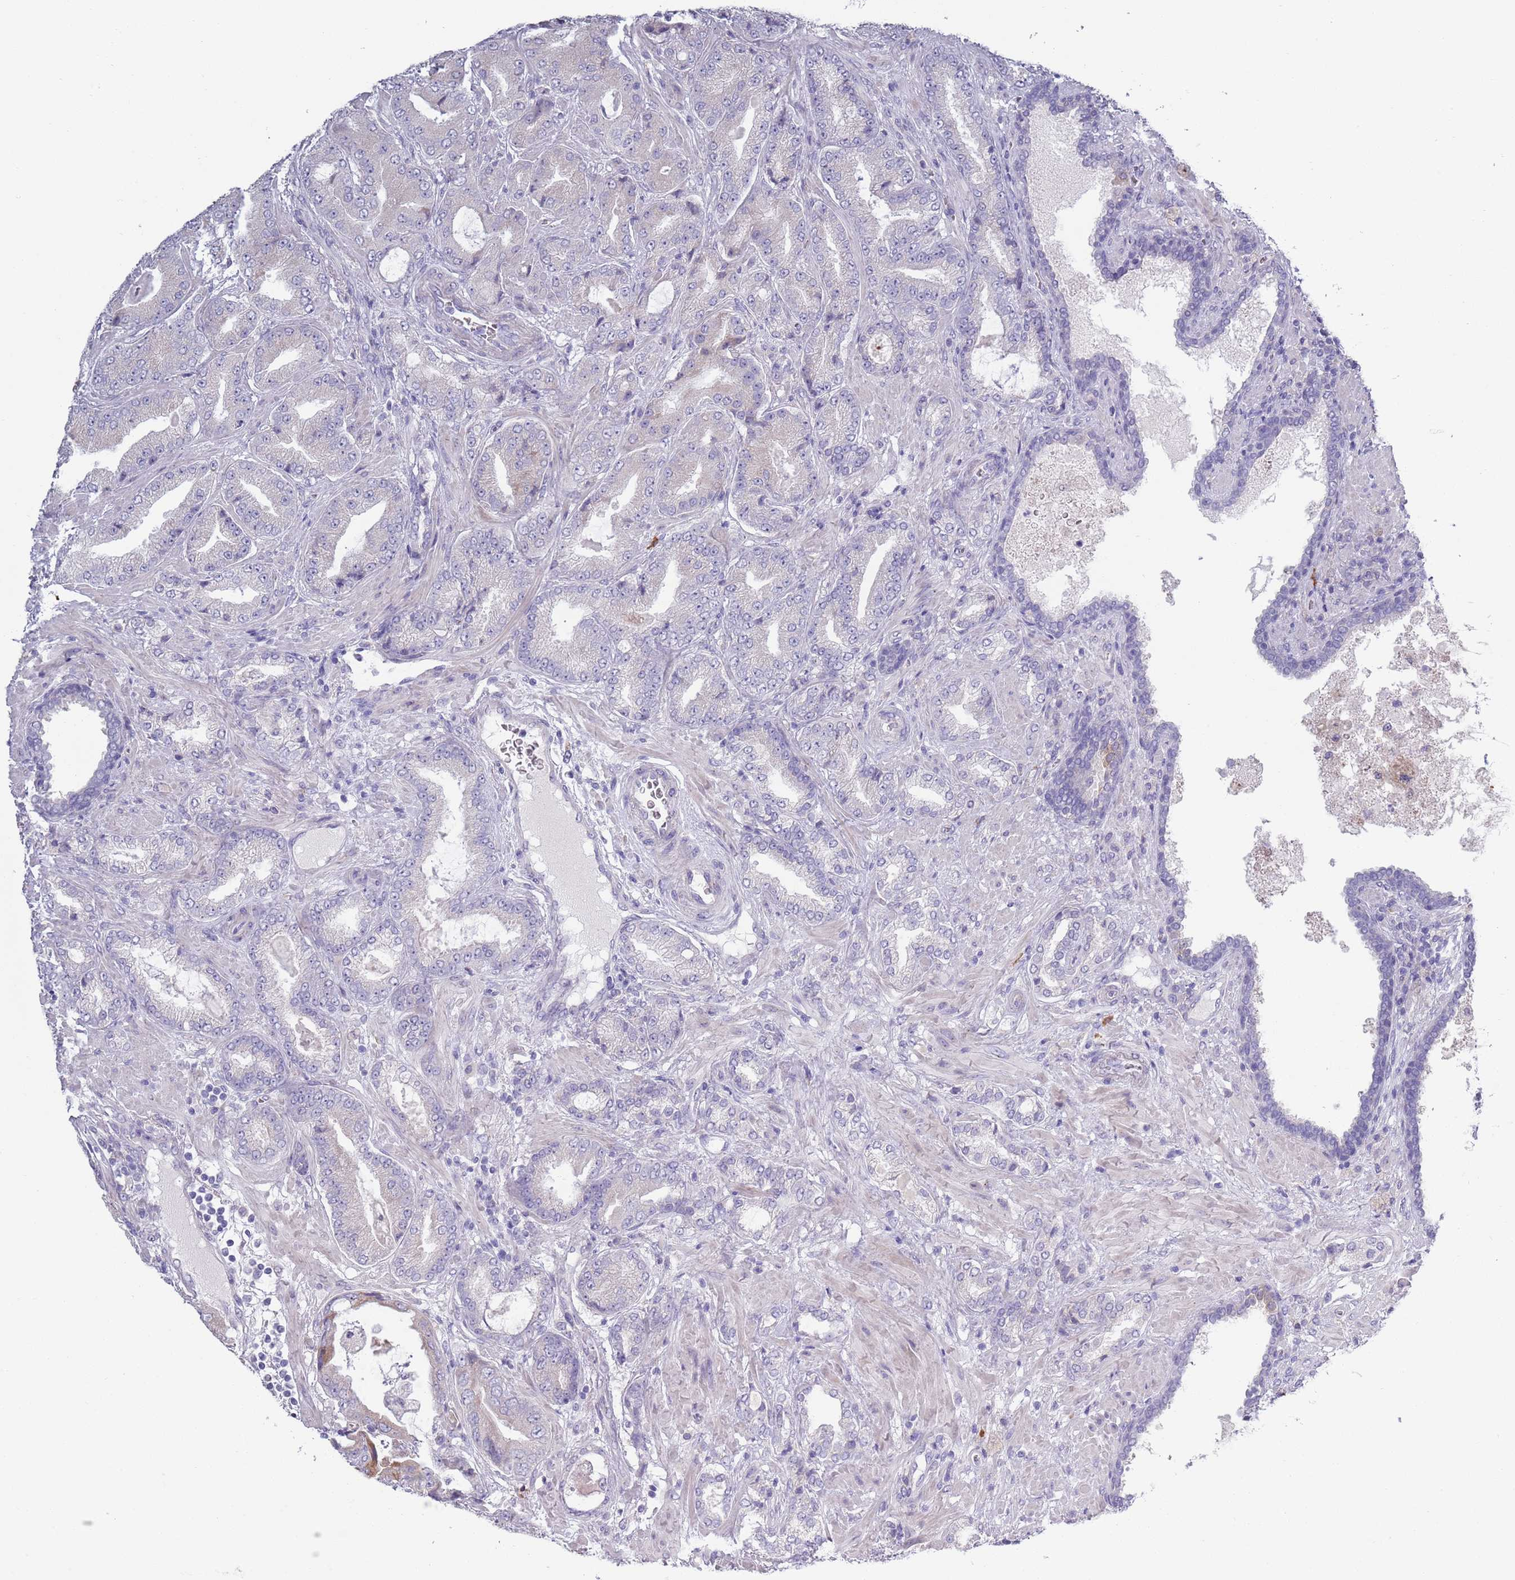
{"staining": {"intensity": "weak", "quantity": "<25%", "location": "cytoplasmic/membranous"}, "tissue": "prostate cancer", "cell_type": "Tumor cells", "image_type": "cancer", "snomed": [{"axis": "morphology", "description": "Adenocarcinoma, High grade"}, {"axis": "topography", "description": "Prostate"}], "caption": "Immunohistochemical staining of human adenocarcinoma (high-grade) (prostate) demonstrates no significant staining in tumor cells.", "gene": "LTB", "patient": {"sex": "male", "age": 68}}